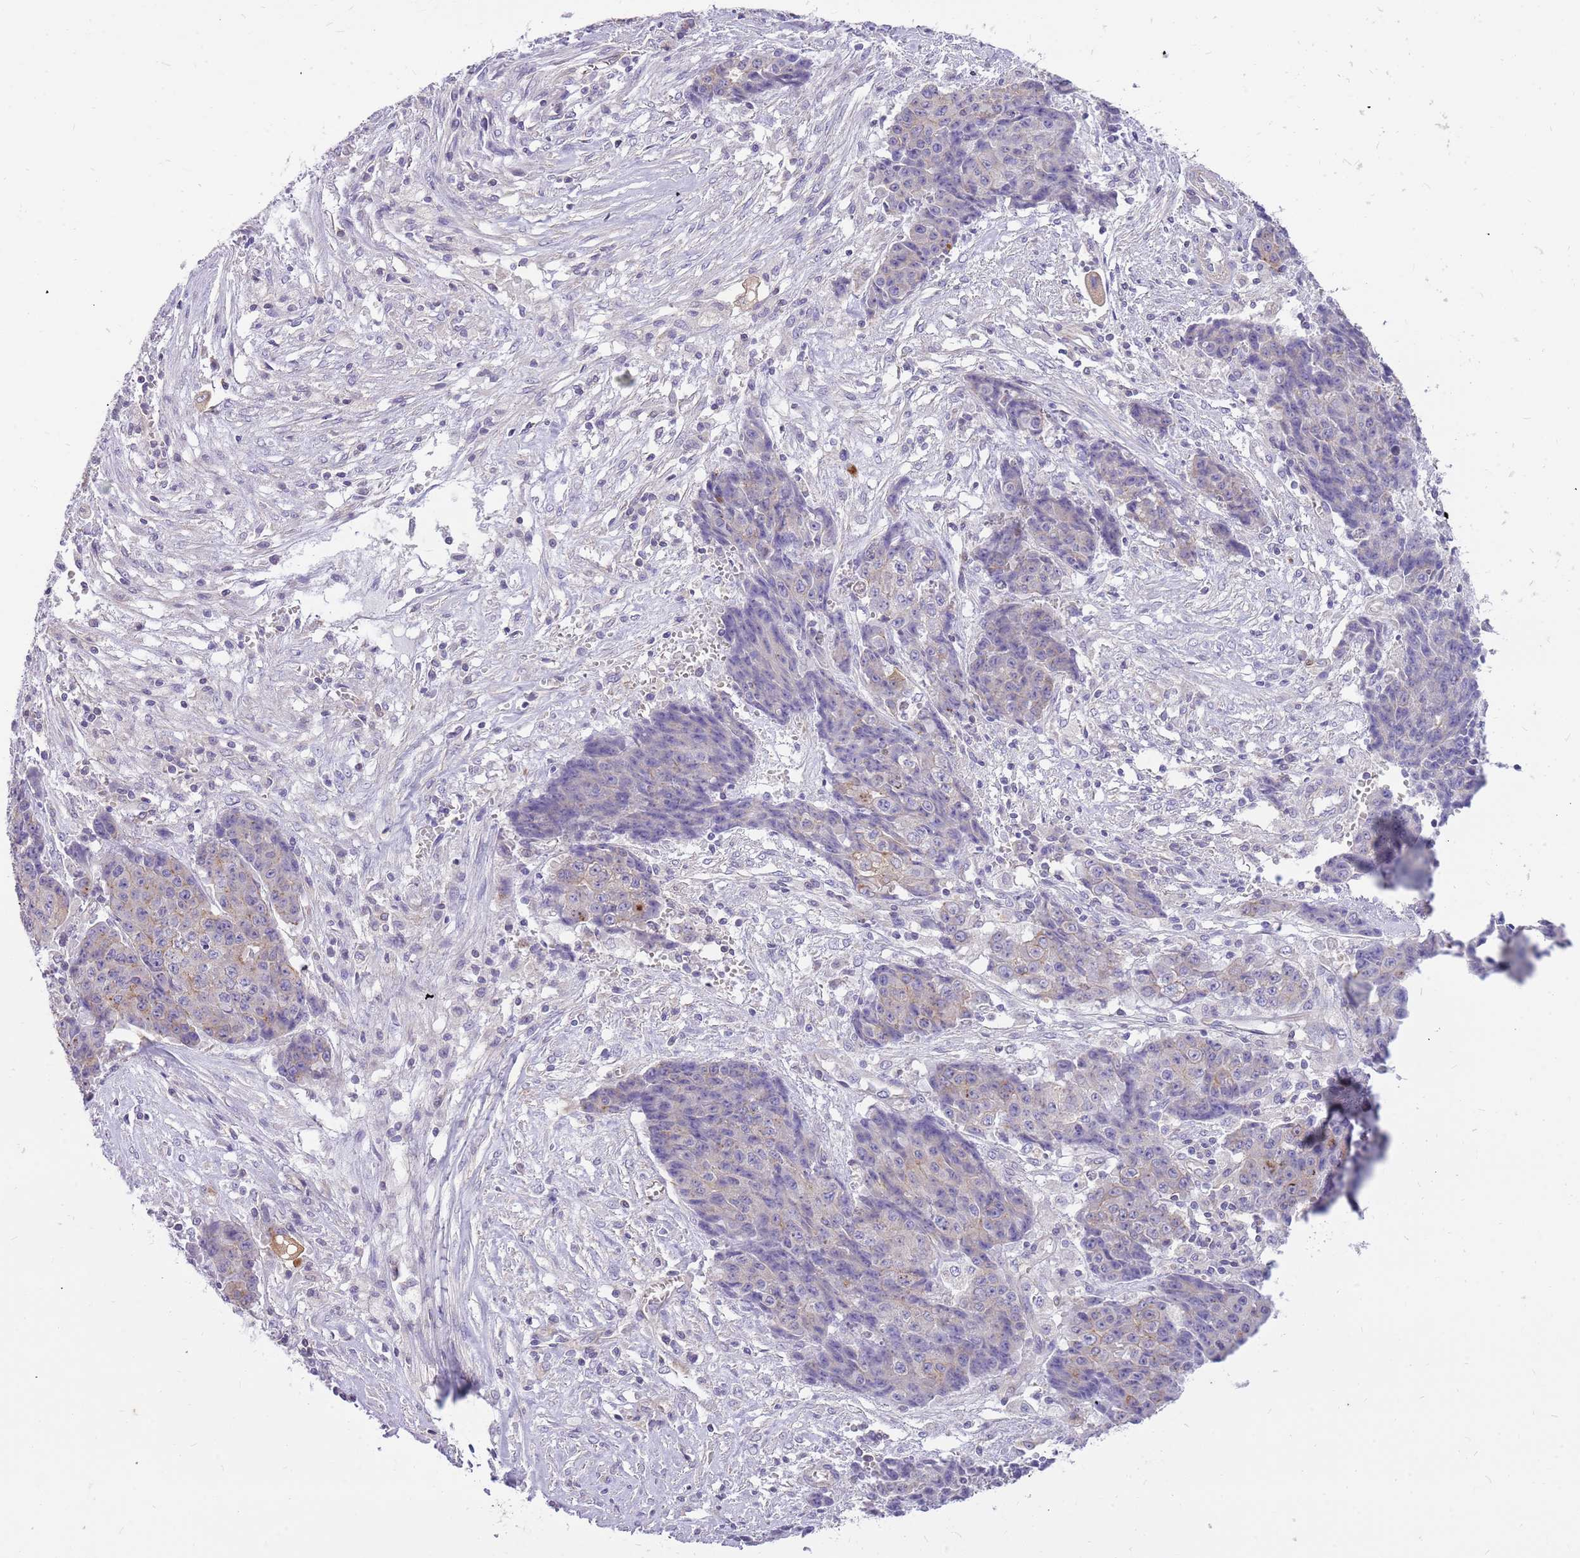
{"staining": {"intensity": "negative", "quantity": "none", "location": "none"}, "tissue": "ovarian cancer", "cell_type": "Tumor cells", "image_type": "cancer", "snomed": [{"axis": "morphology", "description": "Carcinoma, endometroid"}, {"axis": "topography", "description": "Ovary"}], "caption": "DAB (3,3'-diaminobenzidine) immunohistochemical staining of human ovarian cancer (endometroid carcinoma) reveals no significant staining in tumor cells. (Brightfield microscopy of DAB immunohistochemistry at high magnification).", "gene": "WDR90", "patient": {"sex": "female", "age": 42}}